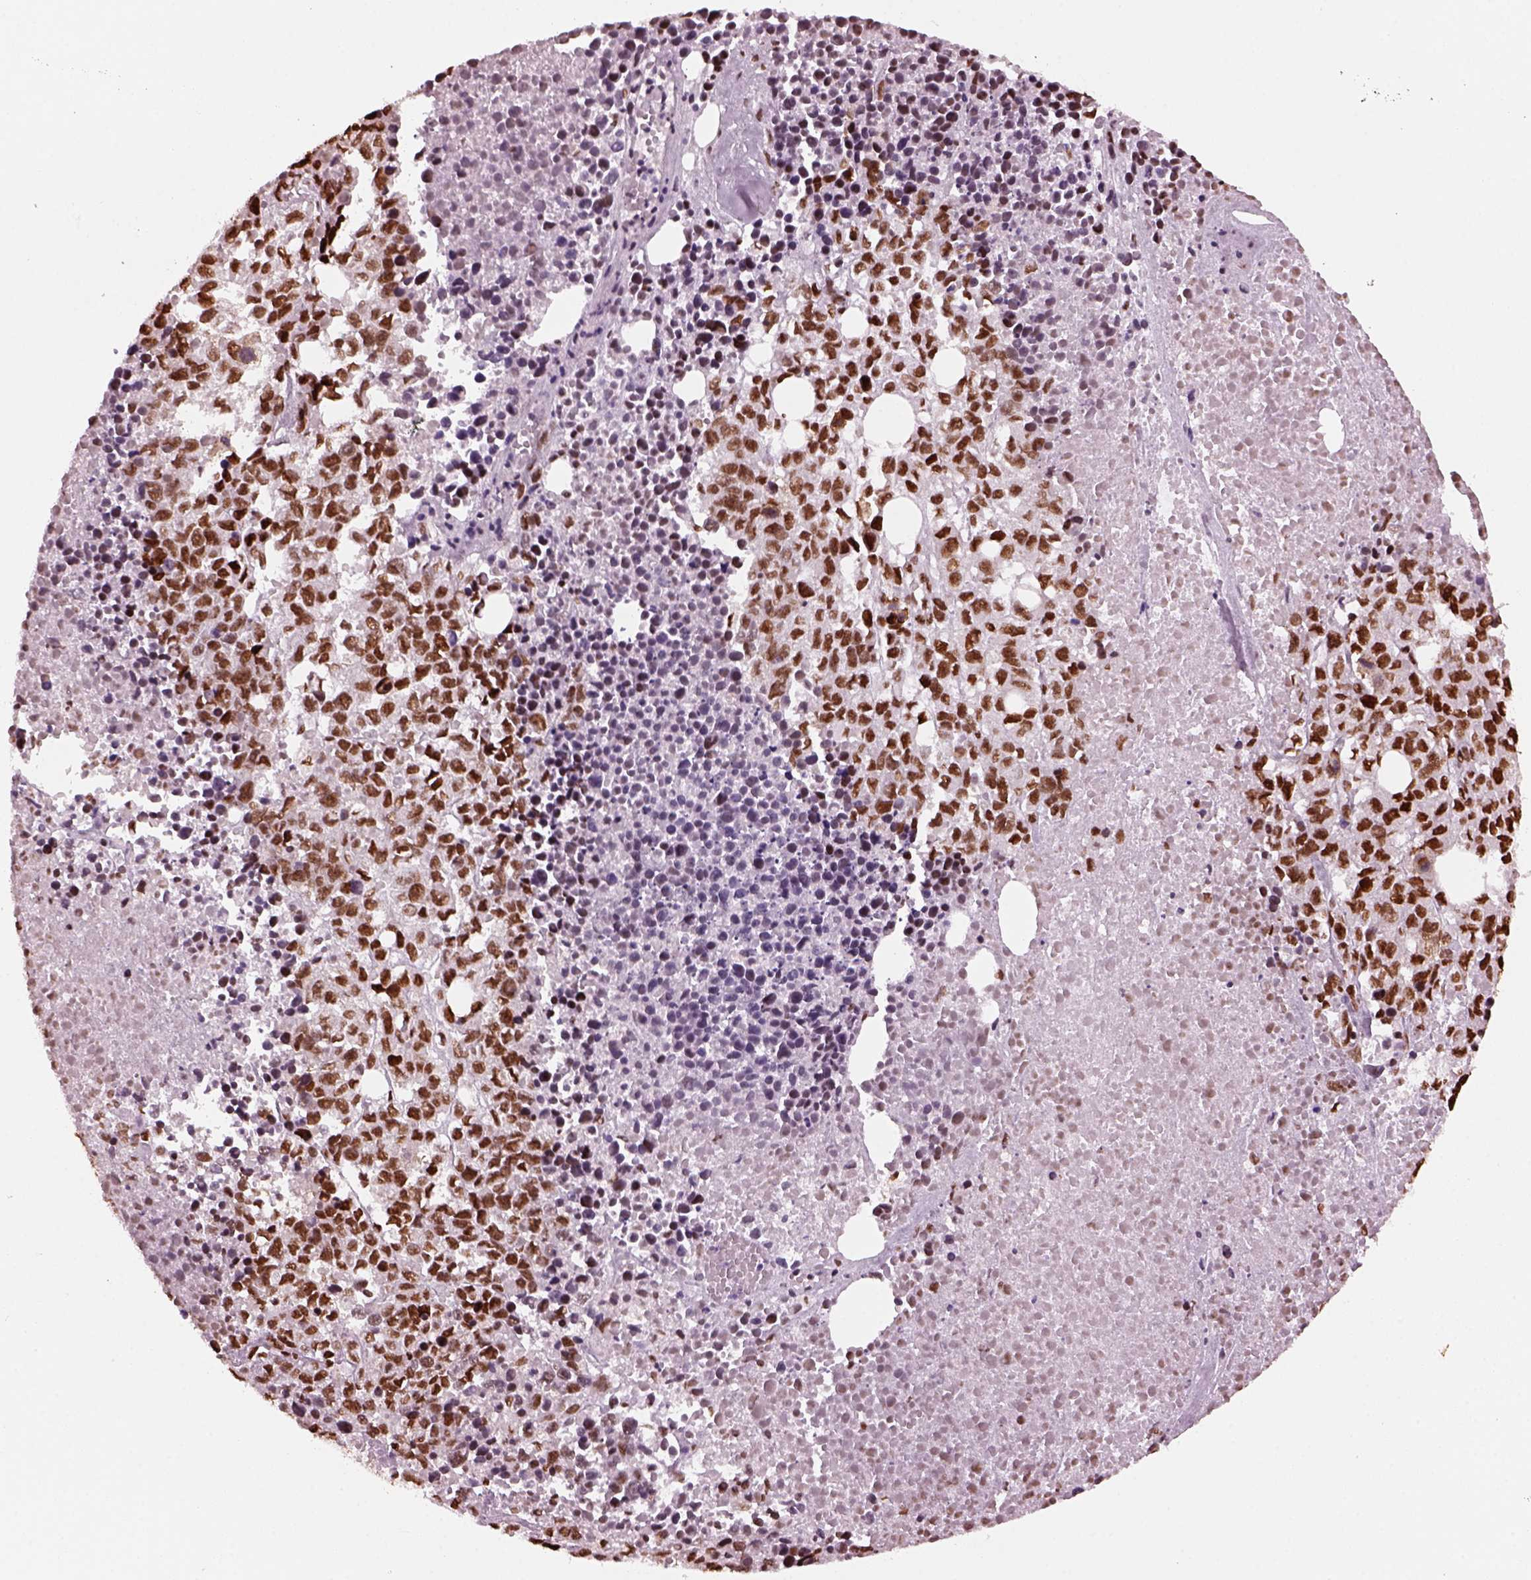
{"staining": {"intensity": "strong", "quantity": ">75%", "location": "nuclear"}, "tissue": "melanoma", "cell_type": "Tumor cells", "image_type": "cancer", "snomed": [{"axis": "morphology", "description": "Malignant melanoma, Metastatic site"}, {"axis": "topography", "description": "Skin"}], "caption": "Immunohistochemistry (DAB (3,3'-diaminobenzidine)) staining of human melanoma displays strong nuclear protein staining in approximately >75% of tumor cells. (Brightfield microscopy of DAB IHC at high magnification).", "gene": "CBFA2T3", "patient": {"sex": "male", "age": 84}}